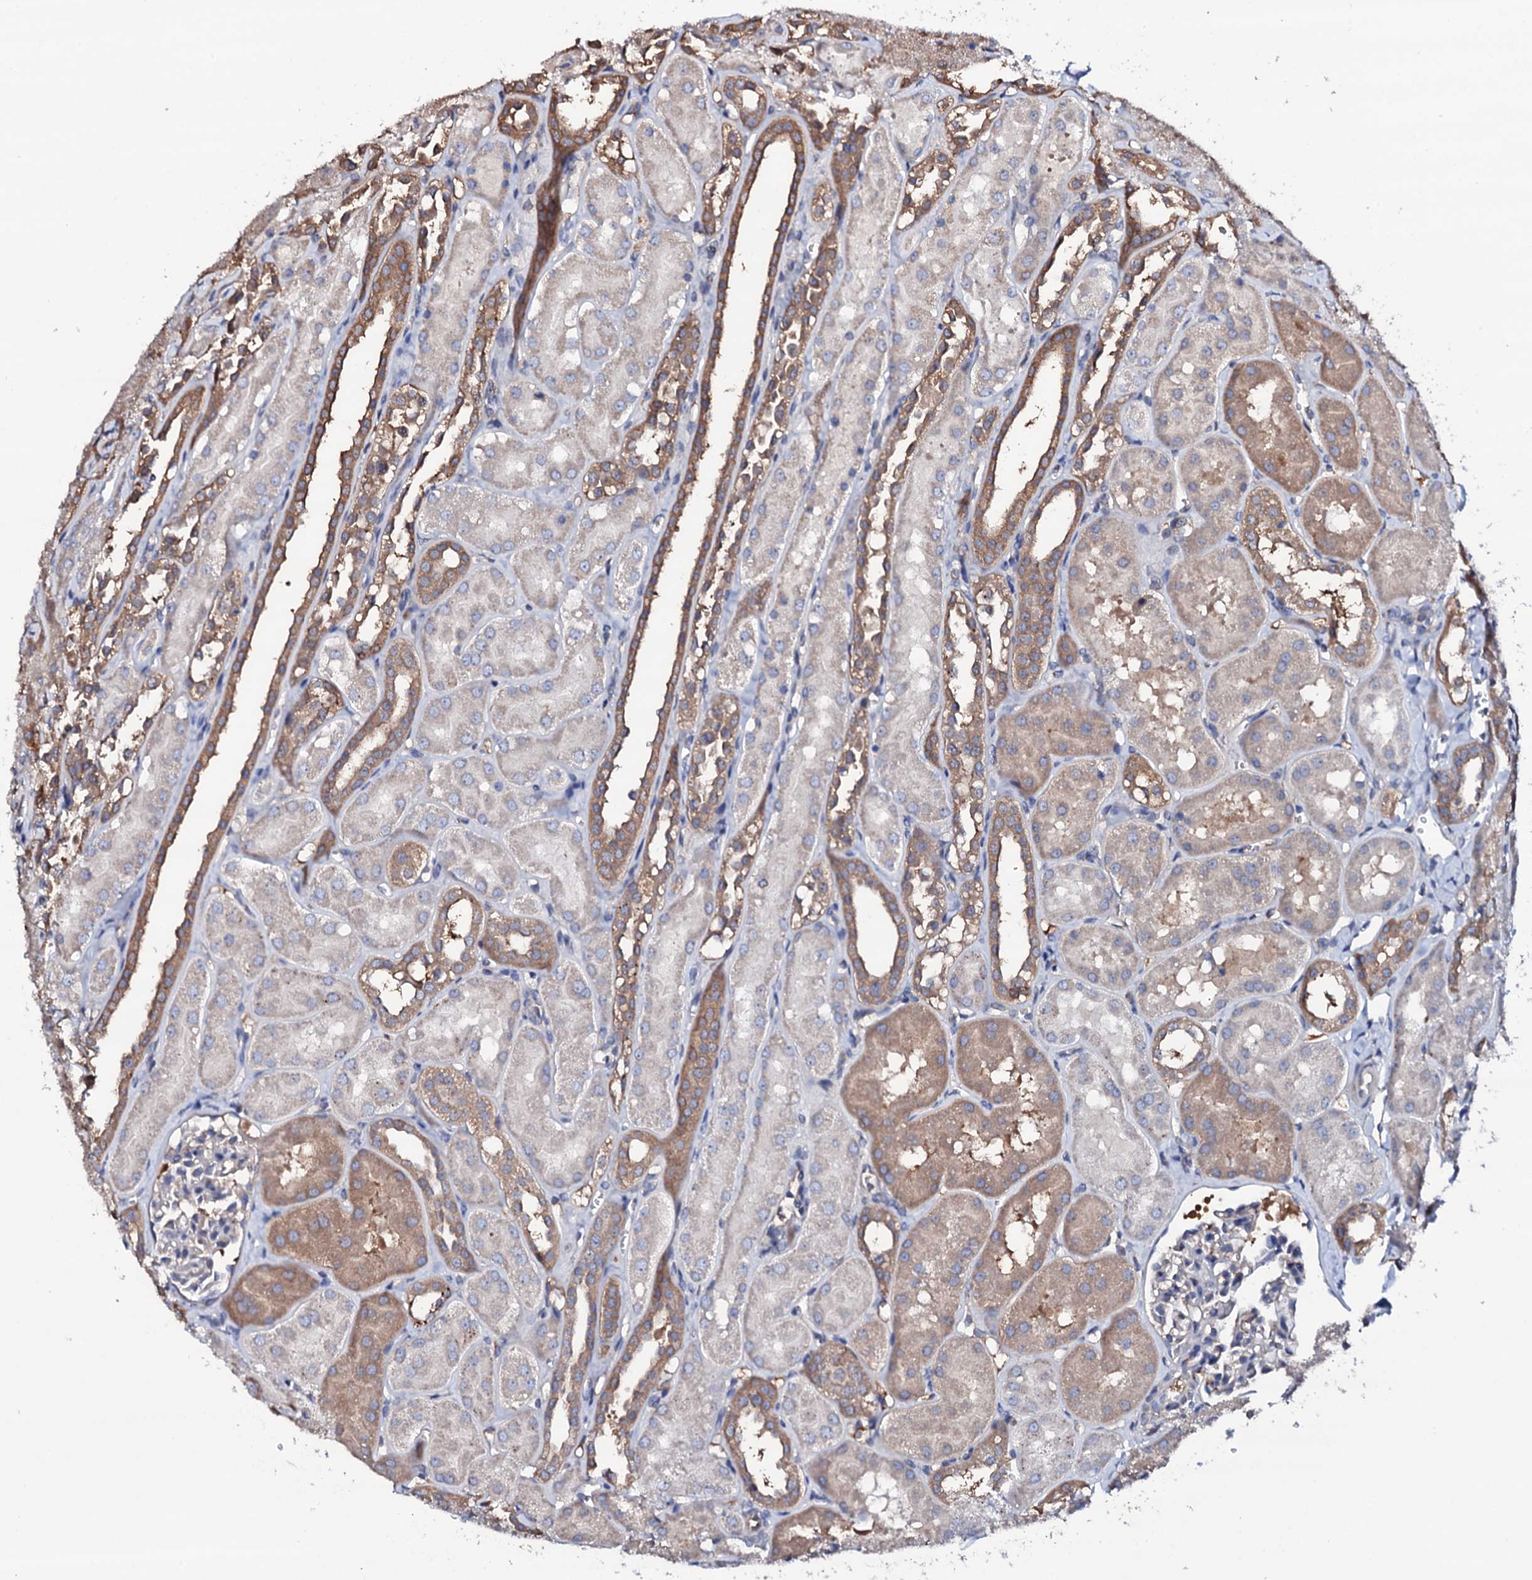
{"staining": {"intensity": "negative", "quantity": "none", "location": "none"}, "tissue": "kidney", "cell_type": "Cells in glomeruli", "image_type": "normal", "snomed": [{"axis": "morphology", "description": "Normal tissue, NOS"}, {"axis": "topography", "description": "Kidney"}, {"axis": "topography", "description": "Urinary bladder"}], "caption": "Human kidney stained for a protein using IHC shows no positivity in cells in glomeruli.", "gene": "TCAF2C", "patient": {"sex": "male", "age": 16}}